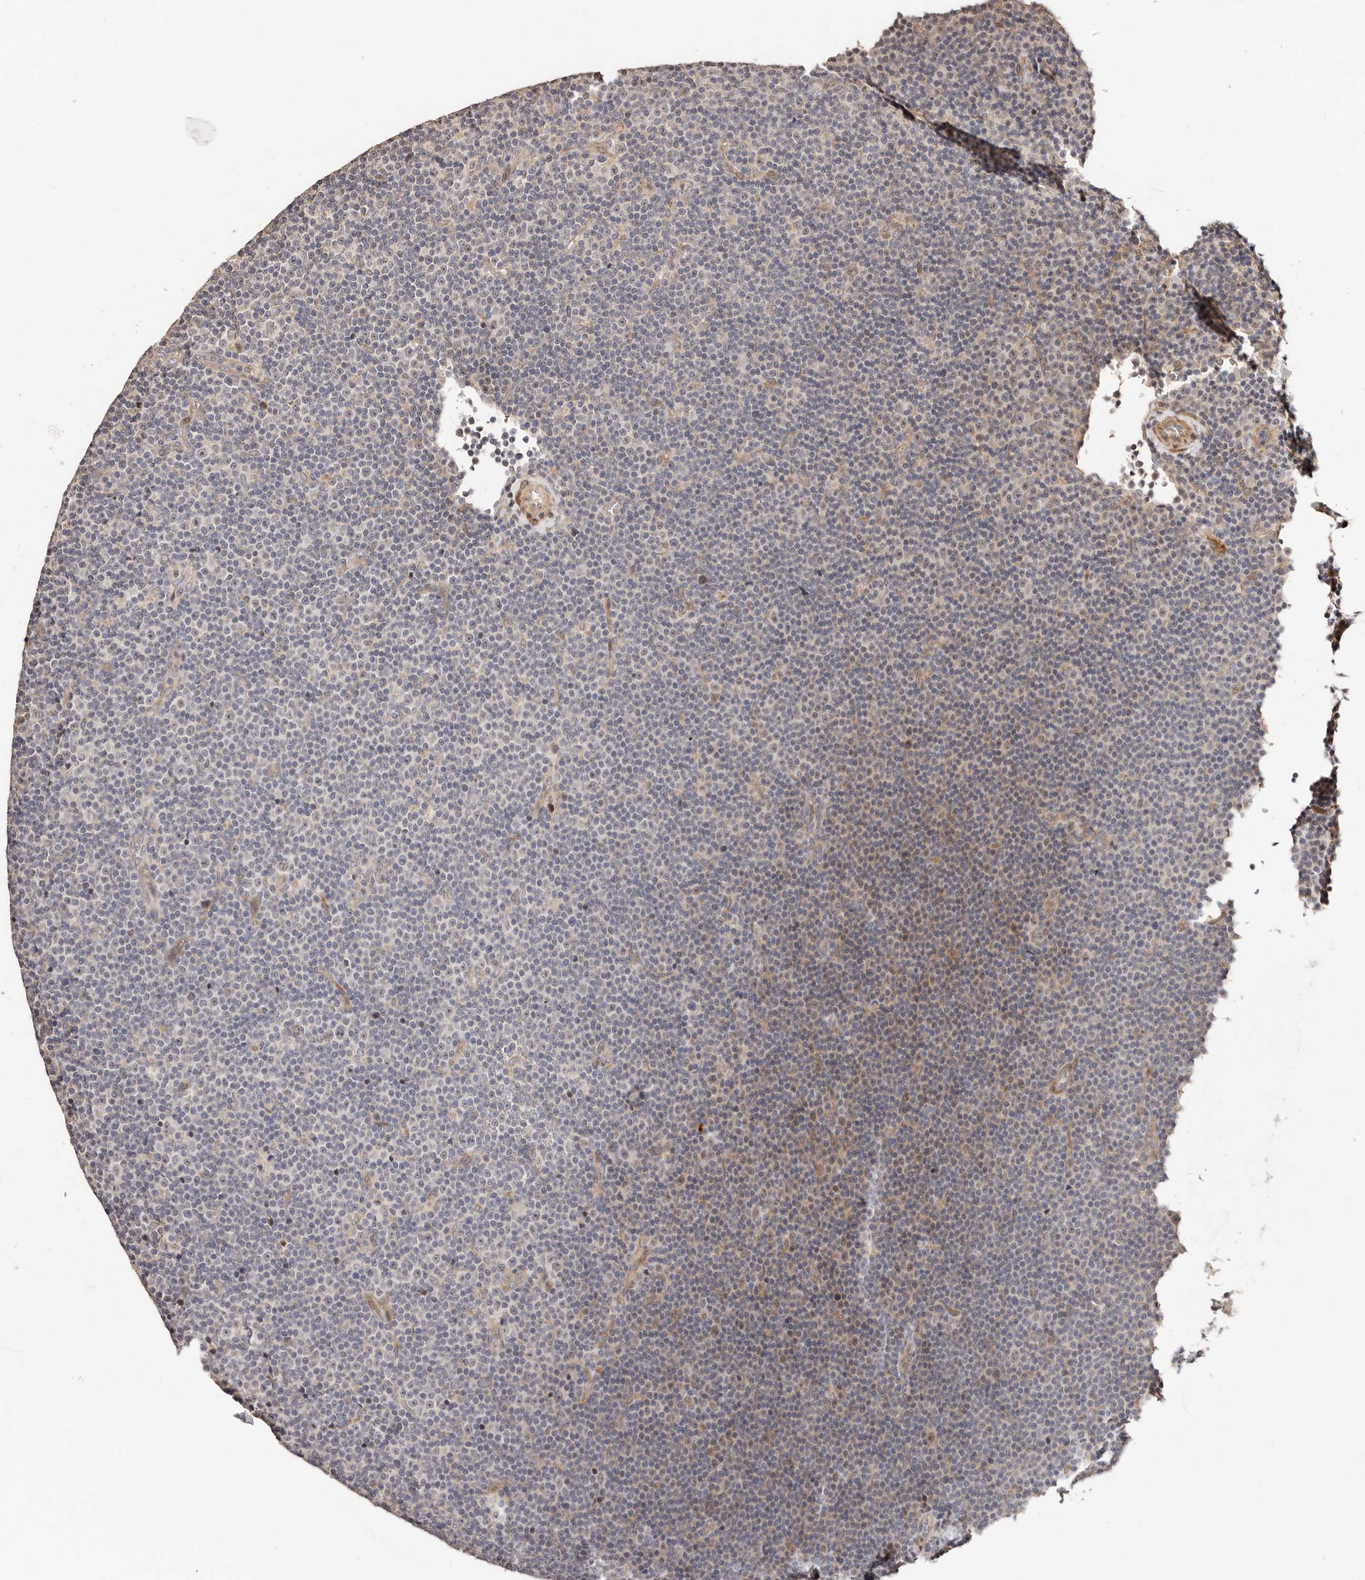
{"staining": {"intensity": "negative", "quantity": "none", "location": "none"}, "tissue": "lymphoma", "cell_type": "Tumor cells", "image_type": "cancer", "snomed": [{"axis": "morphology", "description": "Malignant lymphoma, non-Hodgkin's type, Low grade"}, {"axis": "topography", "description": "Lymph node"}], "caption": "Low-grade malignant lymphoma, non-Hodgkin's type was stained to show a protein in brown. There is no significant expression in tumor cells.", "gene": "APOL6", "patient": {"sex": "female", "age": 67}}